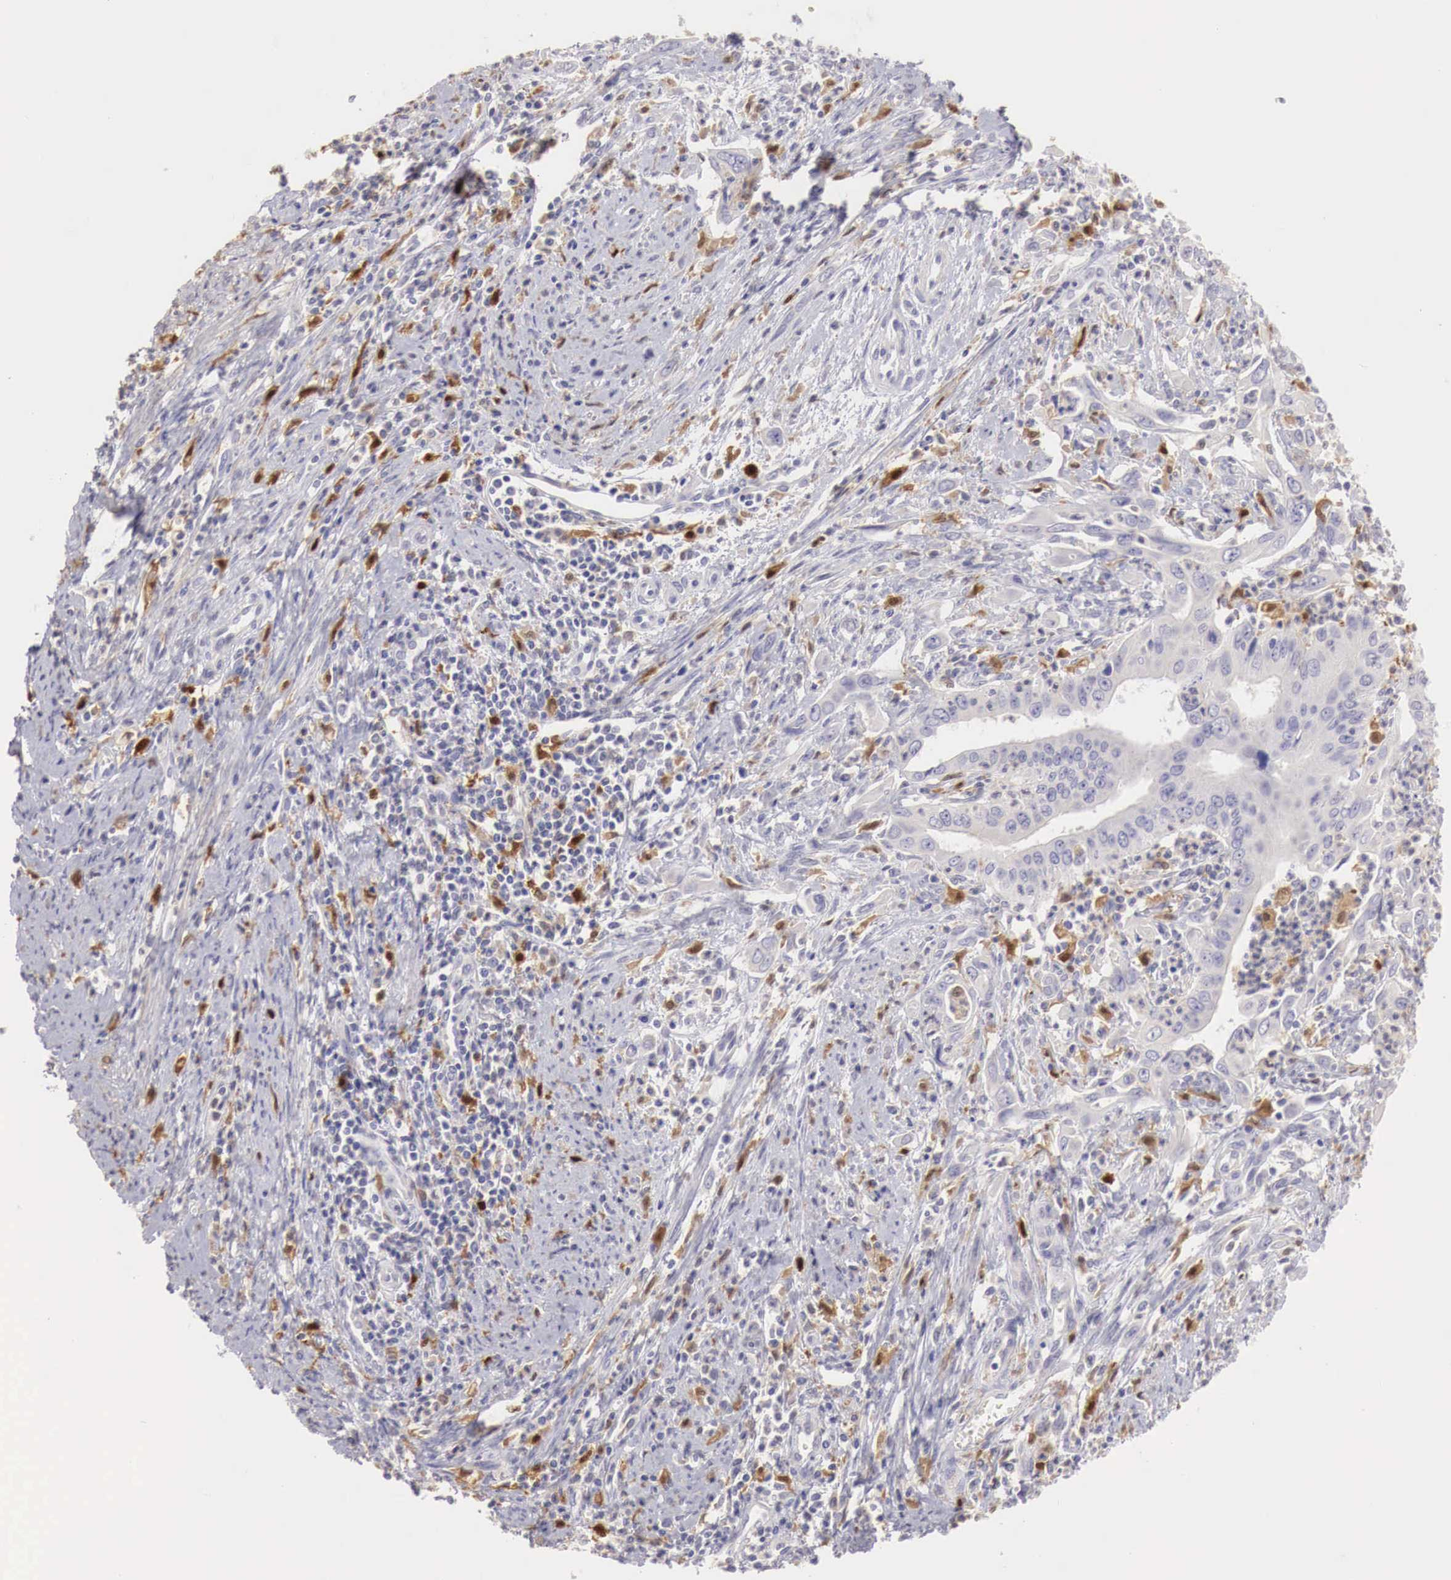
{"staining": {"intensity": "negative", "quantity": "none", "location": "none"}, "tissue": "cervical cancer", "cell_type": "Tumor cells", "image_type": "cancer", "snomed": [{"axis": "morphology", "description": "Normal tissue, NOS"}, {"axis": "morphology", "description": "Adenocarcinoma, NOS"}, {"axis": "topography", "description": "Cervix"}], "caption": "The micrograph demonstrates no significant staining in tumor cells of cervical adenocarcinoma.", "gene": "RENBP", "patient": {"sex": "female", "age": 34}}